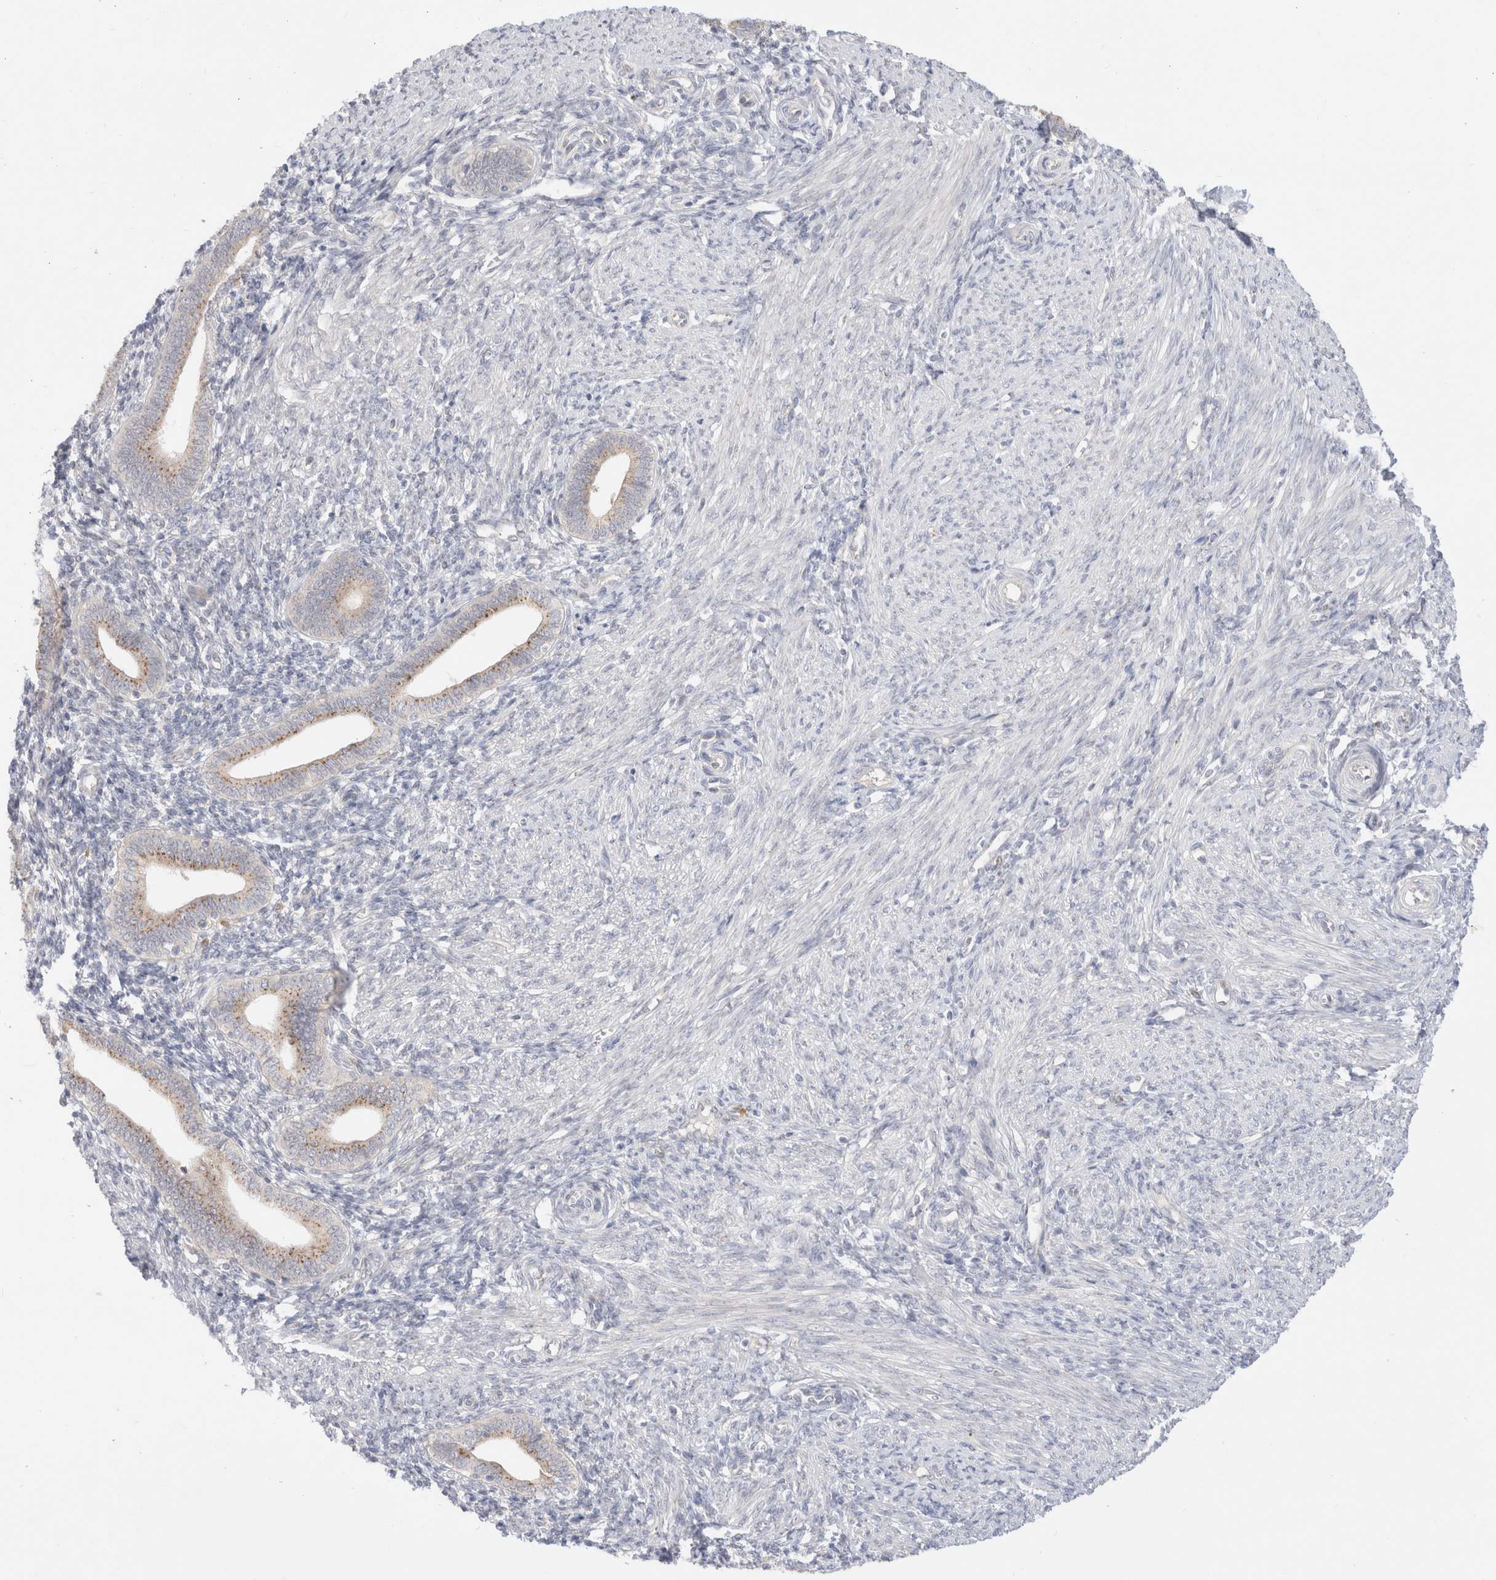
{"staining": {"intensity": "negative", "quantity": "none", "location": "none"}, "tissue": "endometrium", "cell_type": "Cells in endometrial stroma", "image_type": "normal", "snomed": [{"axis": "morphology", "description": "Normal tissue, NOS"}, {"axis": "topography", "description": "Uterus"}, {"axis": "topography", "description": "Endometrium"}], "caption": "Human endometrium stained for a protein using immunohistochemistry demonstrates no staining in cells in endometrial stroma.", "gene": "EFCAB13", "patient": {"sex": "female", "age": 33}}